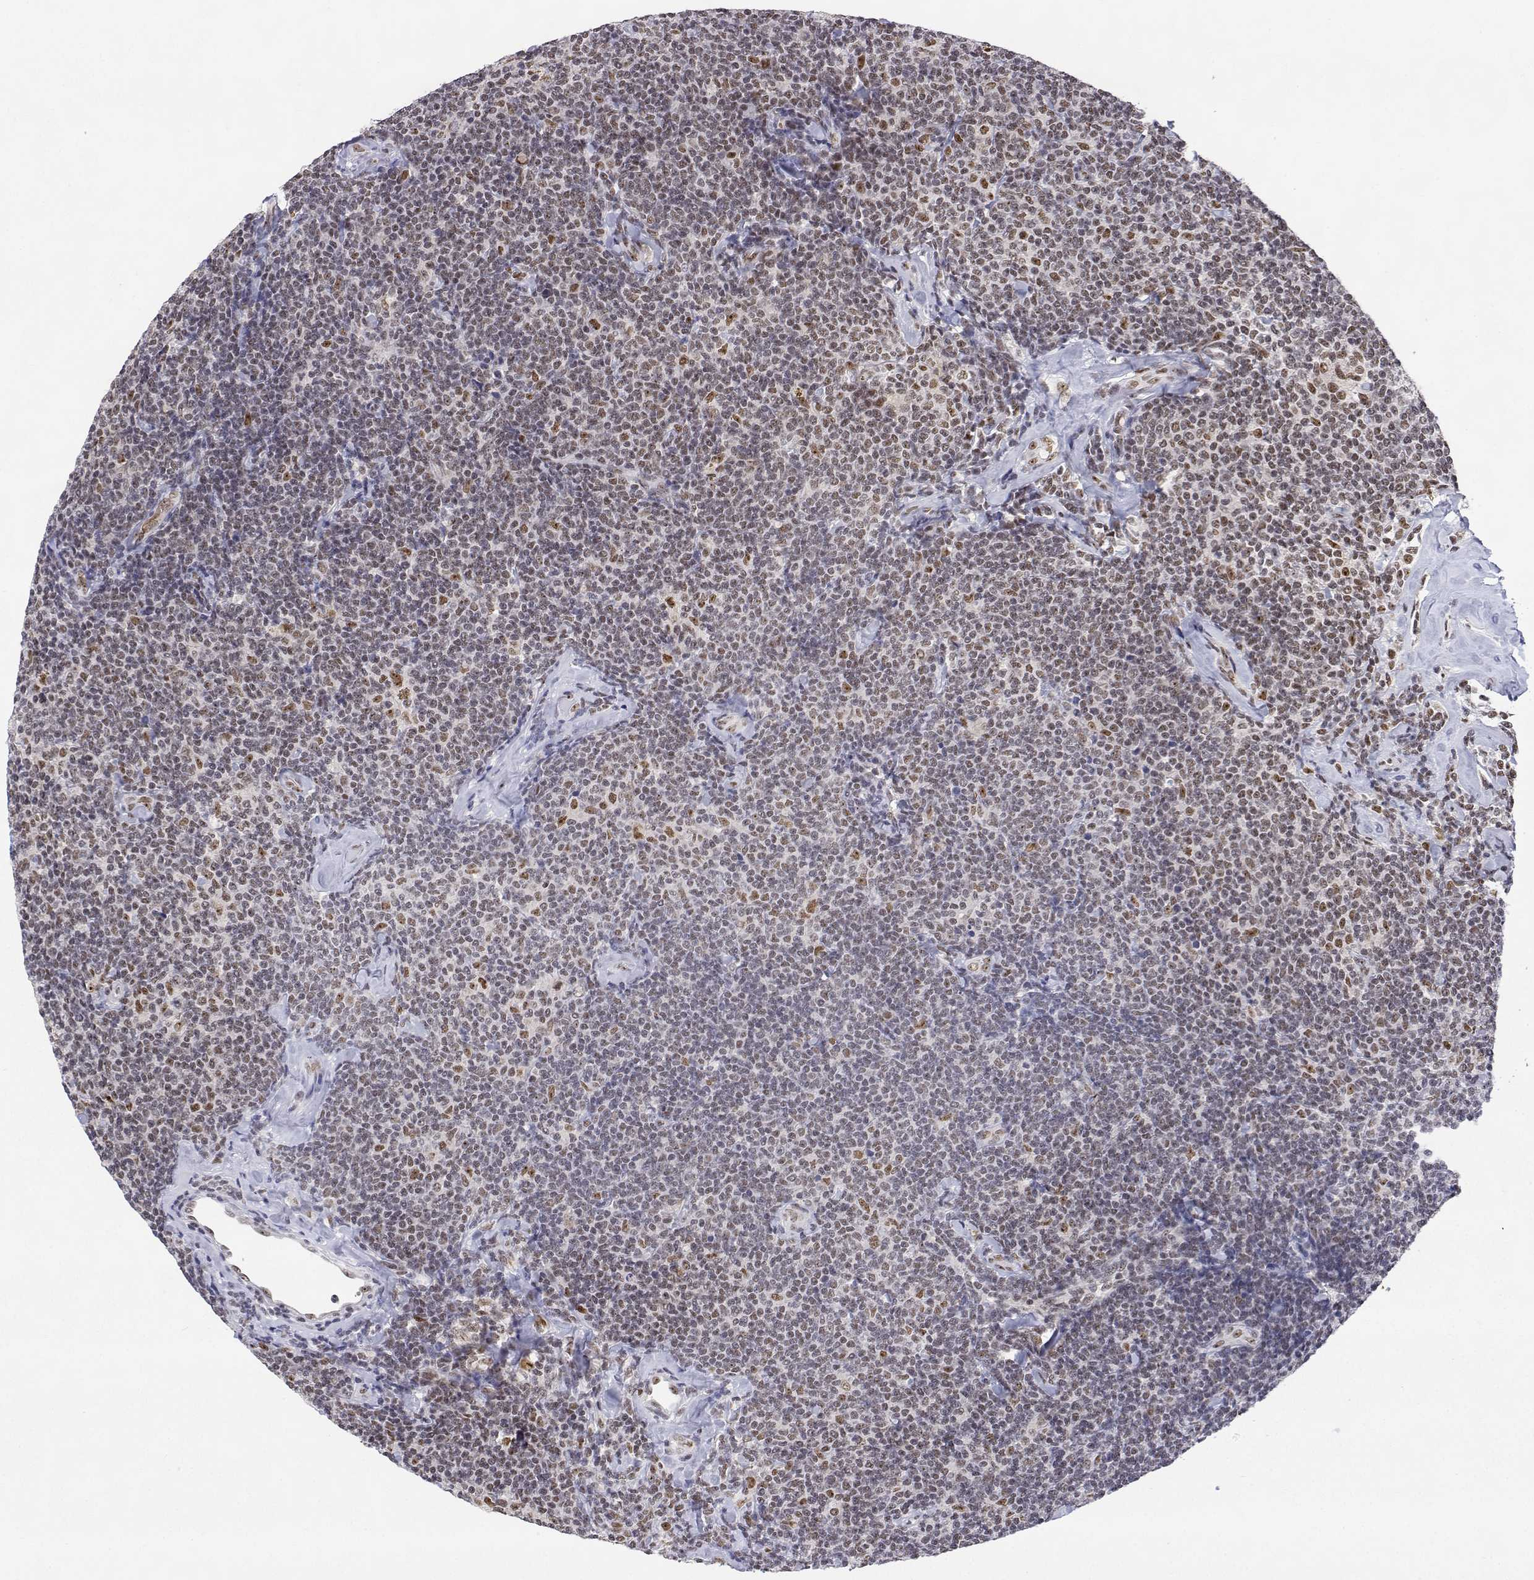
{"staining": {"intensity": "moderate", "quantity": "25%-75%", "location": "nuclear"}, "tissue": "lymphoma", "cell_type": "Tumor cells", "image_type": "cancer", "snomed": [{"axis": "morphology", "description": "Malignant lymphoma, non-Hodgkin's type, Low grade"}, {"axis": "topography", "description": "Lymph node"}], "caption": "About 25%-75% of tumor cells in low-grade malignant lymphoma, non-Hodgkin's type exhibit moderate nuclear protein staining as visualized by brown immunohistochemical staining.", "gene": "ADAR", "patient": {"sex": "female", "age": 56}}